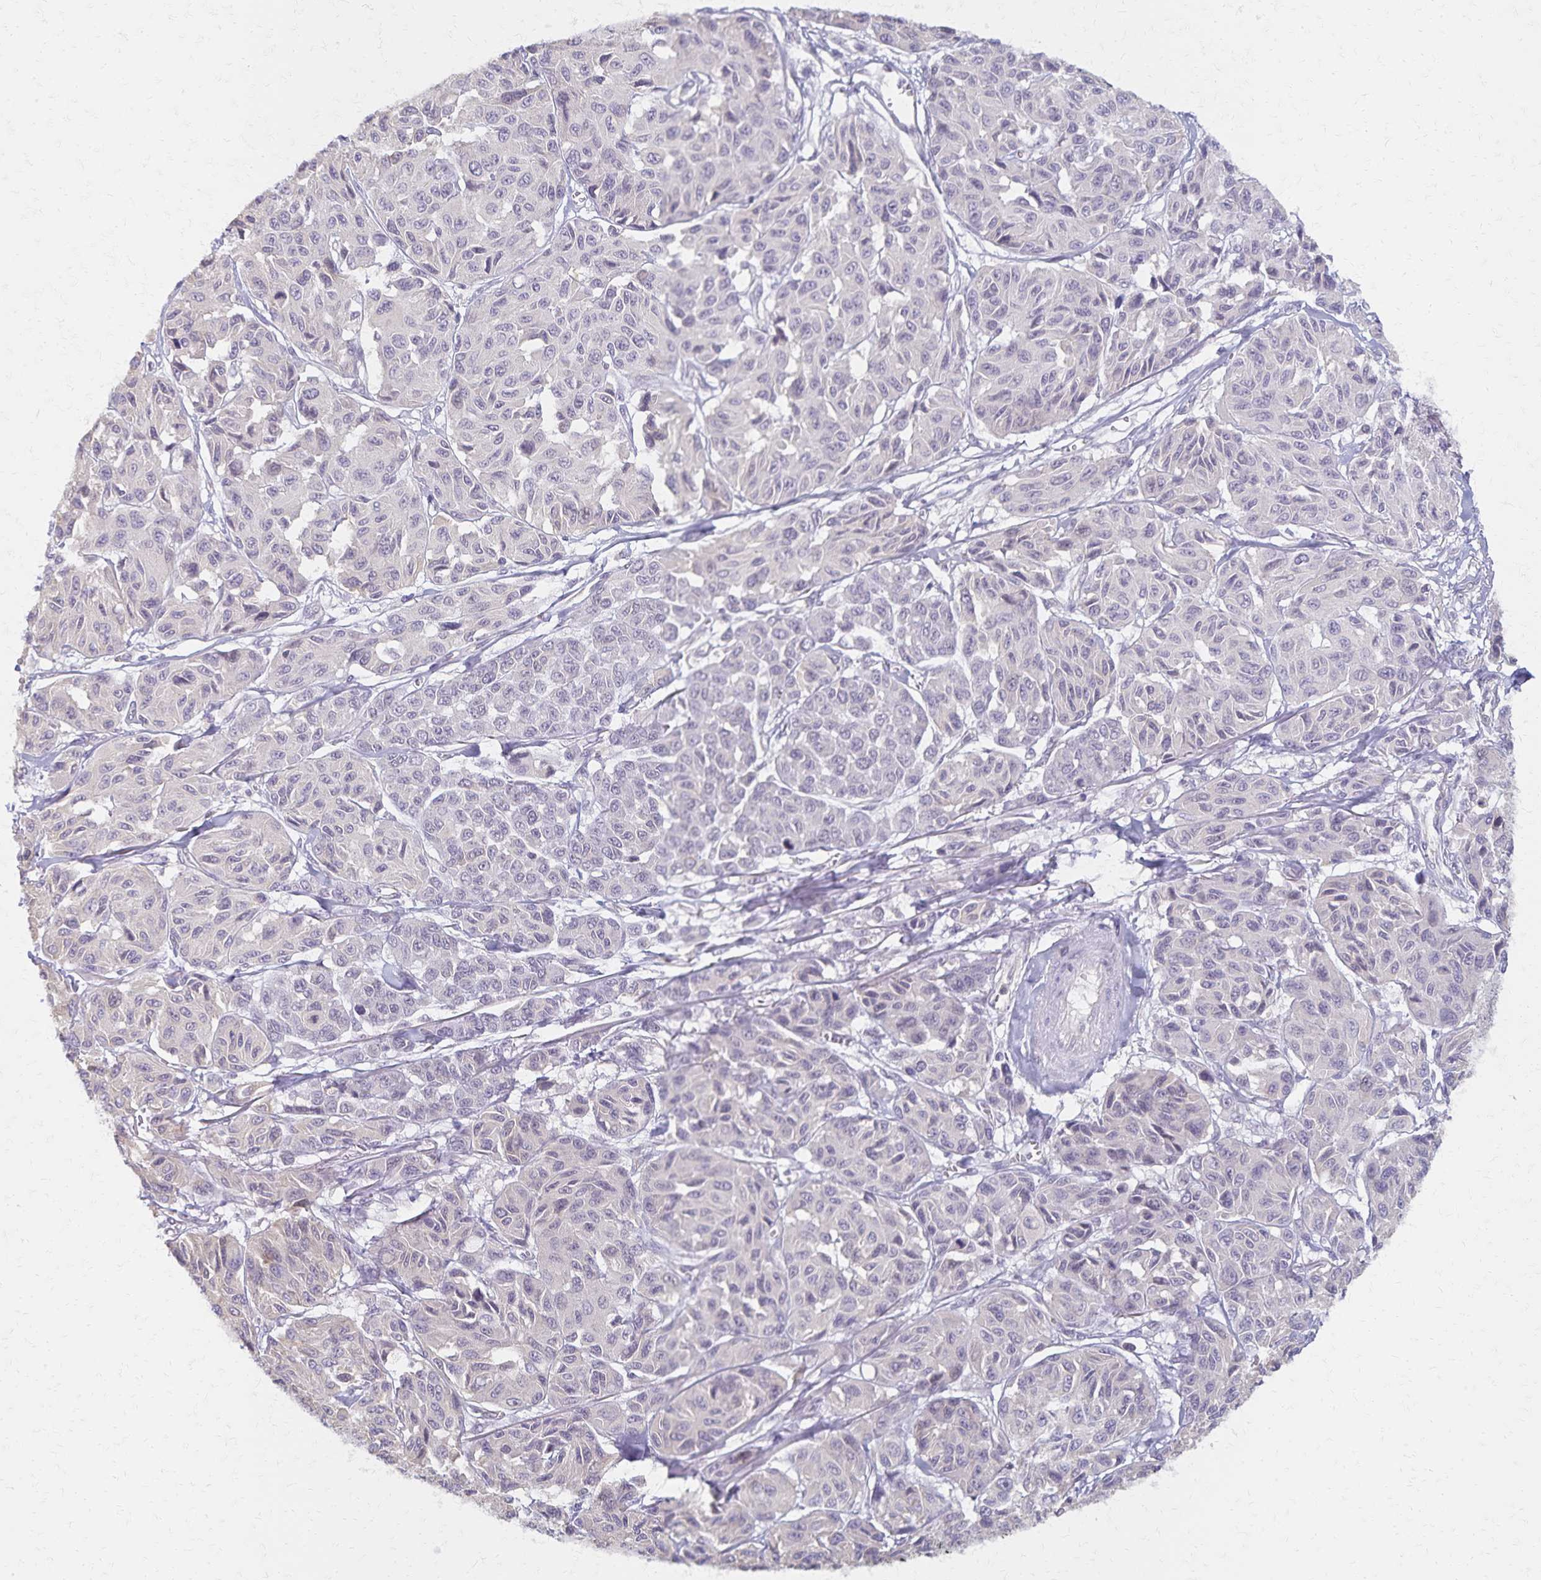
{"staining": {"intensity": "negative", "quantity": "none", "location": "none"}, "tissue": "melanoma", "cell_type": "Tumor cells", "image_type": "cancer", "snomed": [{"axis": "morphology", "description": "Malignant melanoma, NOS"}, {"axis": "topography", "description": "Skin"}], "caption": "The immunohistochemistry image has no significant positivity in tumor cells of malignant melanoma tissue.", "gene": "KISS1", "patient": {"sex": "female", "age": 66}}